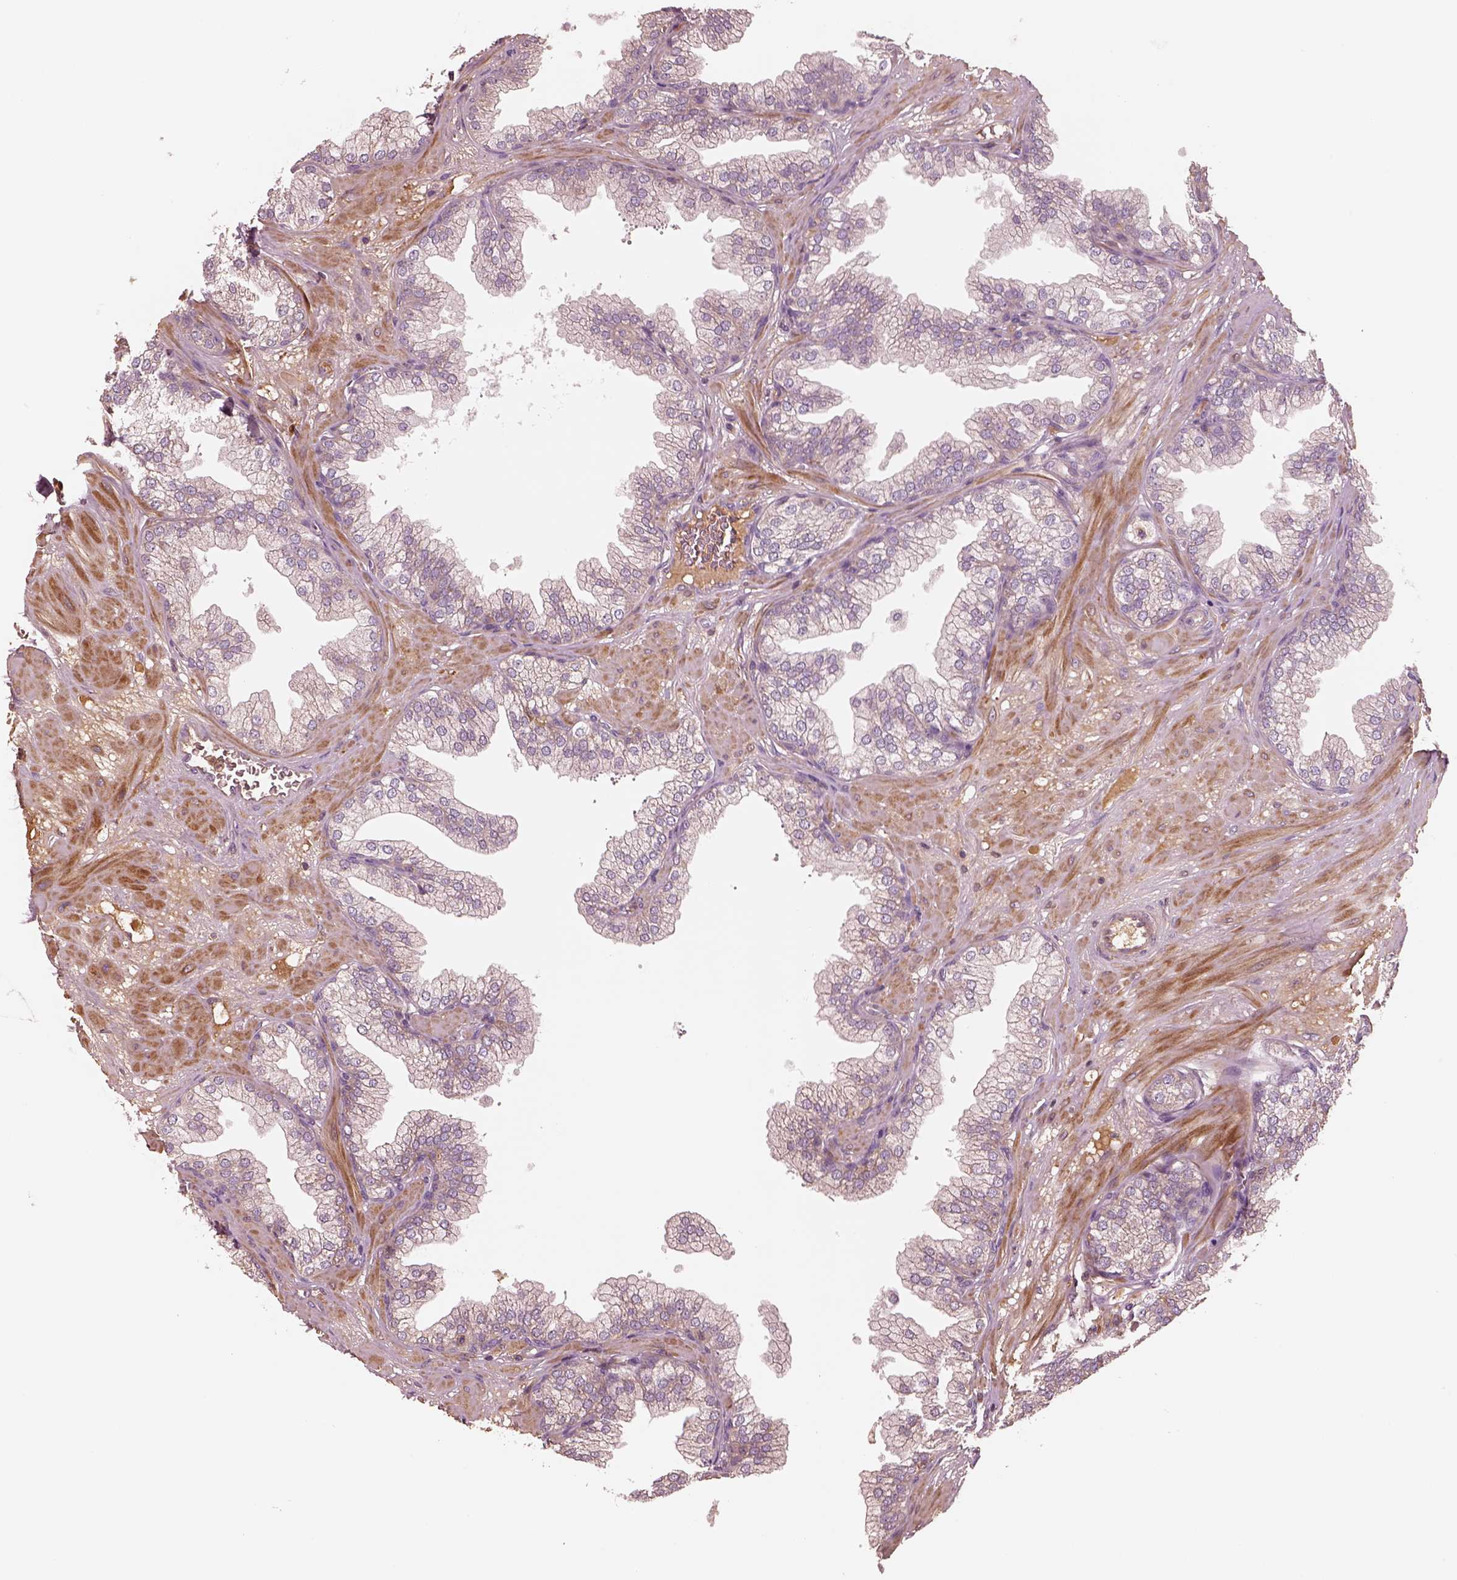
{"staining": {"intensity": "weak", "quantity": "<25%", "location": "cytoplasmic/membranous"}, "tissue": "prostate", "cell_type": "Glandular cells", "image_type": "normal", "snomed": [{"axis": "morphology", "description": "Normal tissue, NOS"}, {"axis": "topography", "description": "Prostate"}], "caption": "A histopathology image of human prostate is negative for staining in glandular cells. (DAB immunohistochemistry (IHC) visualized using brightfield microscopy, high magnification).", "gene": "ASCC2", "patient": {"sex": "male", "age": 37}}